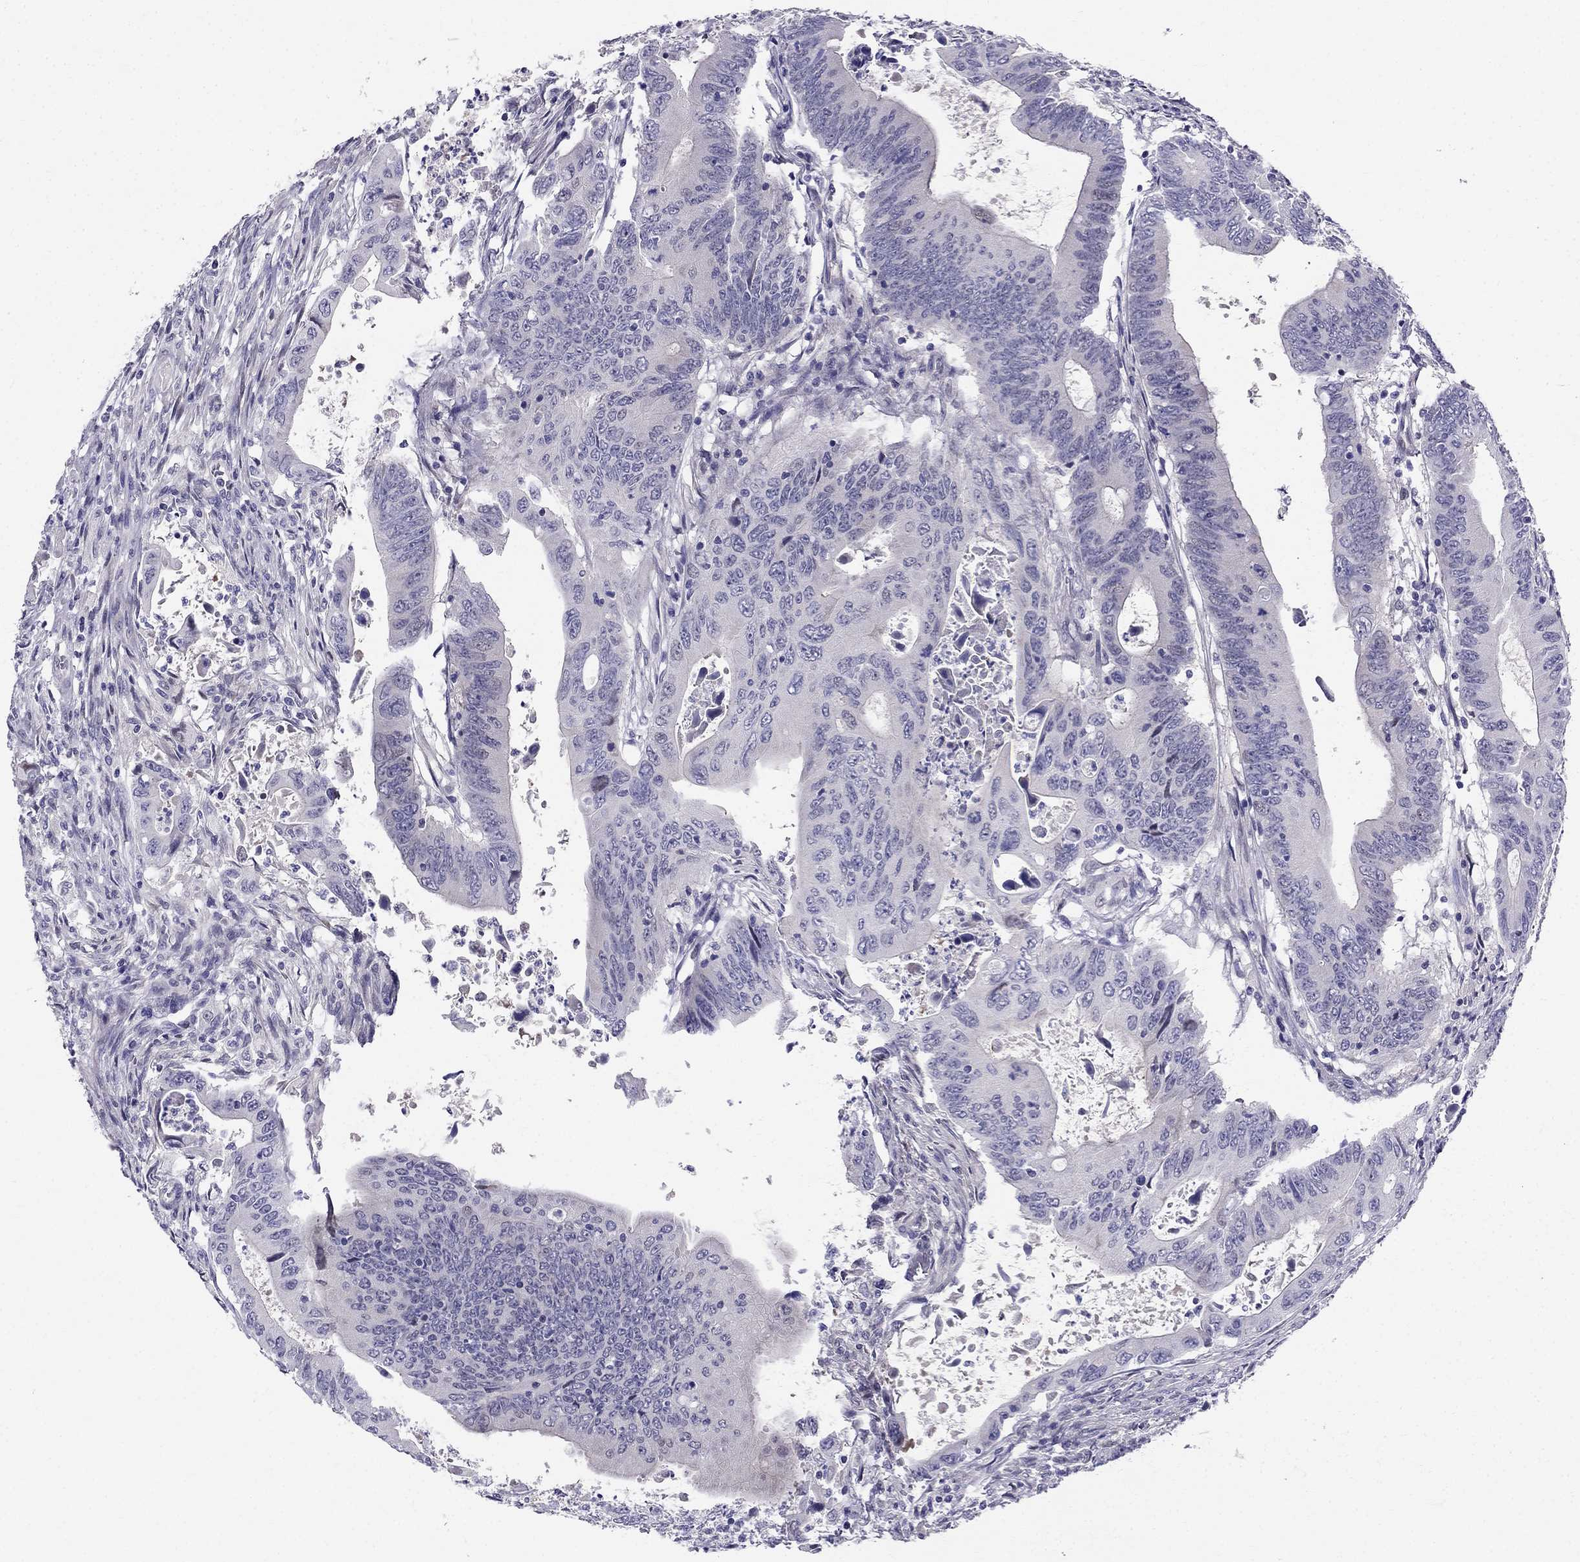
{"staining": {"intensity": "negative", "quantity": "none", "location": "none"}, "tissue": "colorectal cancer", "cell_type": "Tumor cells", "image_type": "cancer", "snomed": [{"axis": "morphology", "description": "Adenocarcinoma, NOS"}, {"axis": "topography", "description": "Colon"}], "caption": "A photomicrograph of human colorectal adenocarcinoma is negative for staining in tumor cells.", "gene": "BAG5", "patient": {"sex": "female", "age": 90}}